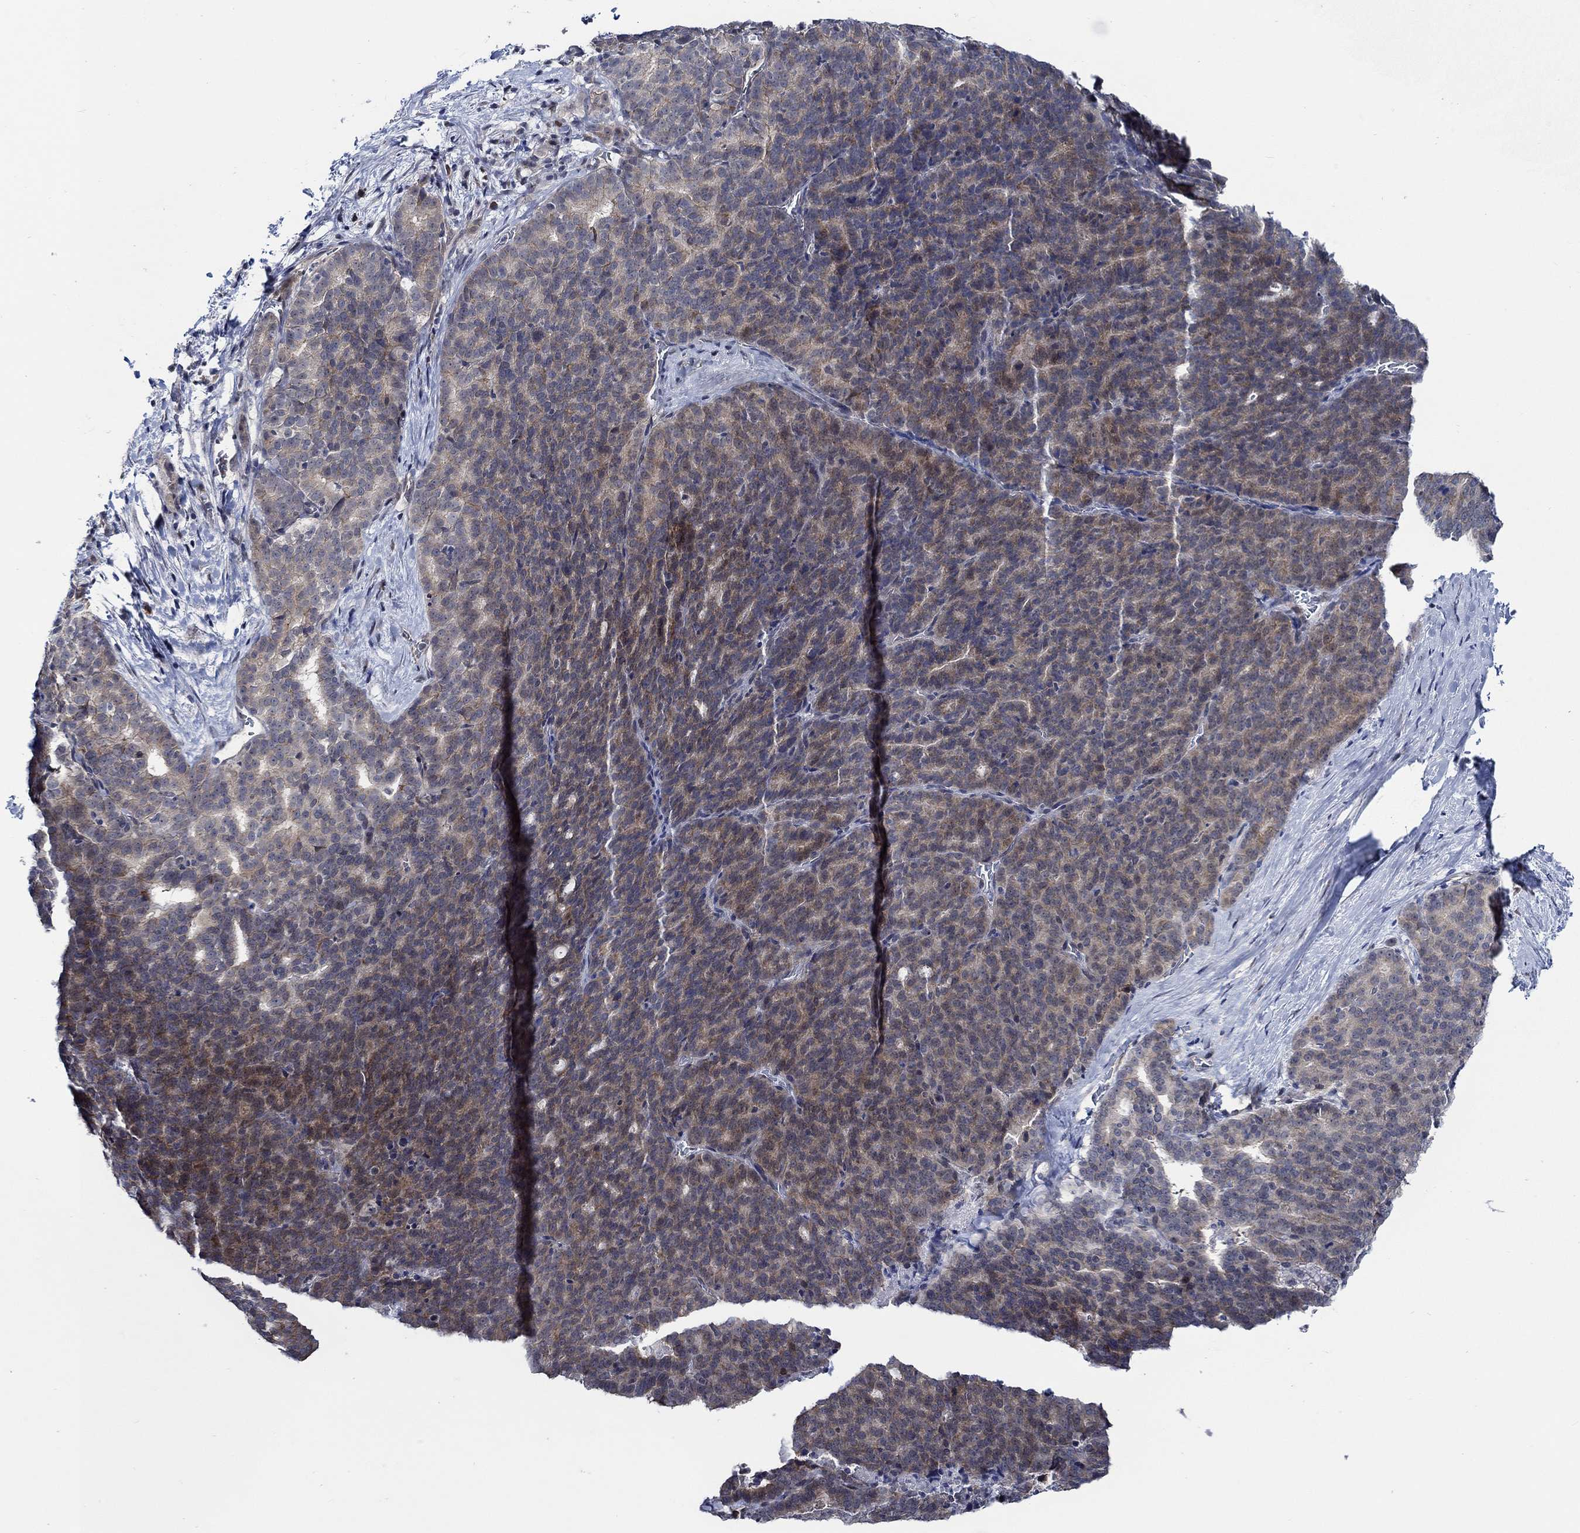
{"staining": {"intensity": "moderate", "quantity": "<25%", "location": "cytoplasmic/membranous"}, "tissue": "liver cancer", "cell_type": "Tumor cells", "image_type": "cancer", "snomed": [{"axis": "morphology", "description": "Cholangiocarcinoma"}, {"axis": "topography", "description": "Liver"}], "caption": "Immunohistochemical staining of human liver cancer displays low levels of moderate cytoplasmic/membranous protein positivity in about <25% of tumor cells.", "gene": "C8orf48", "patient": {"sex": "female", "age": 47}}